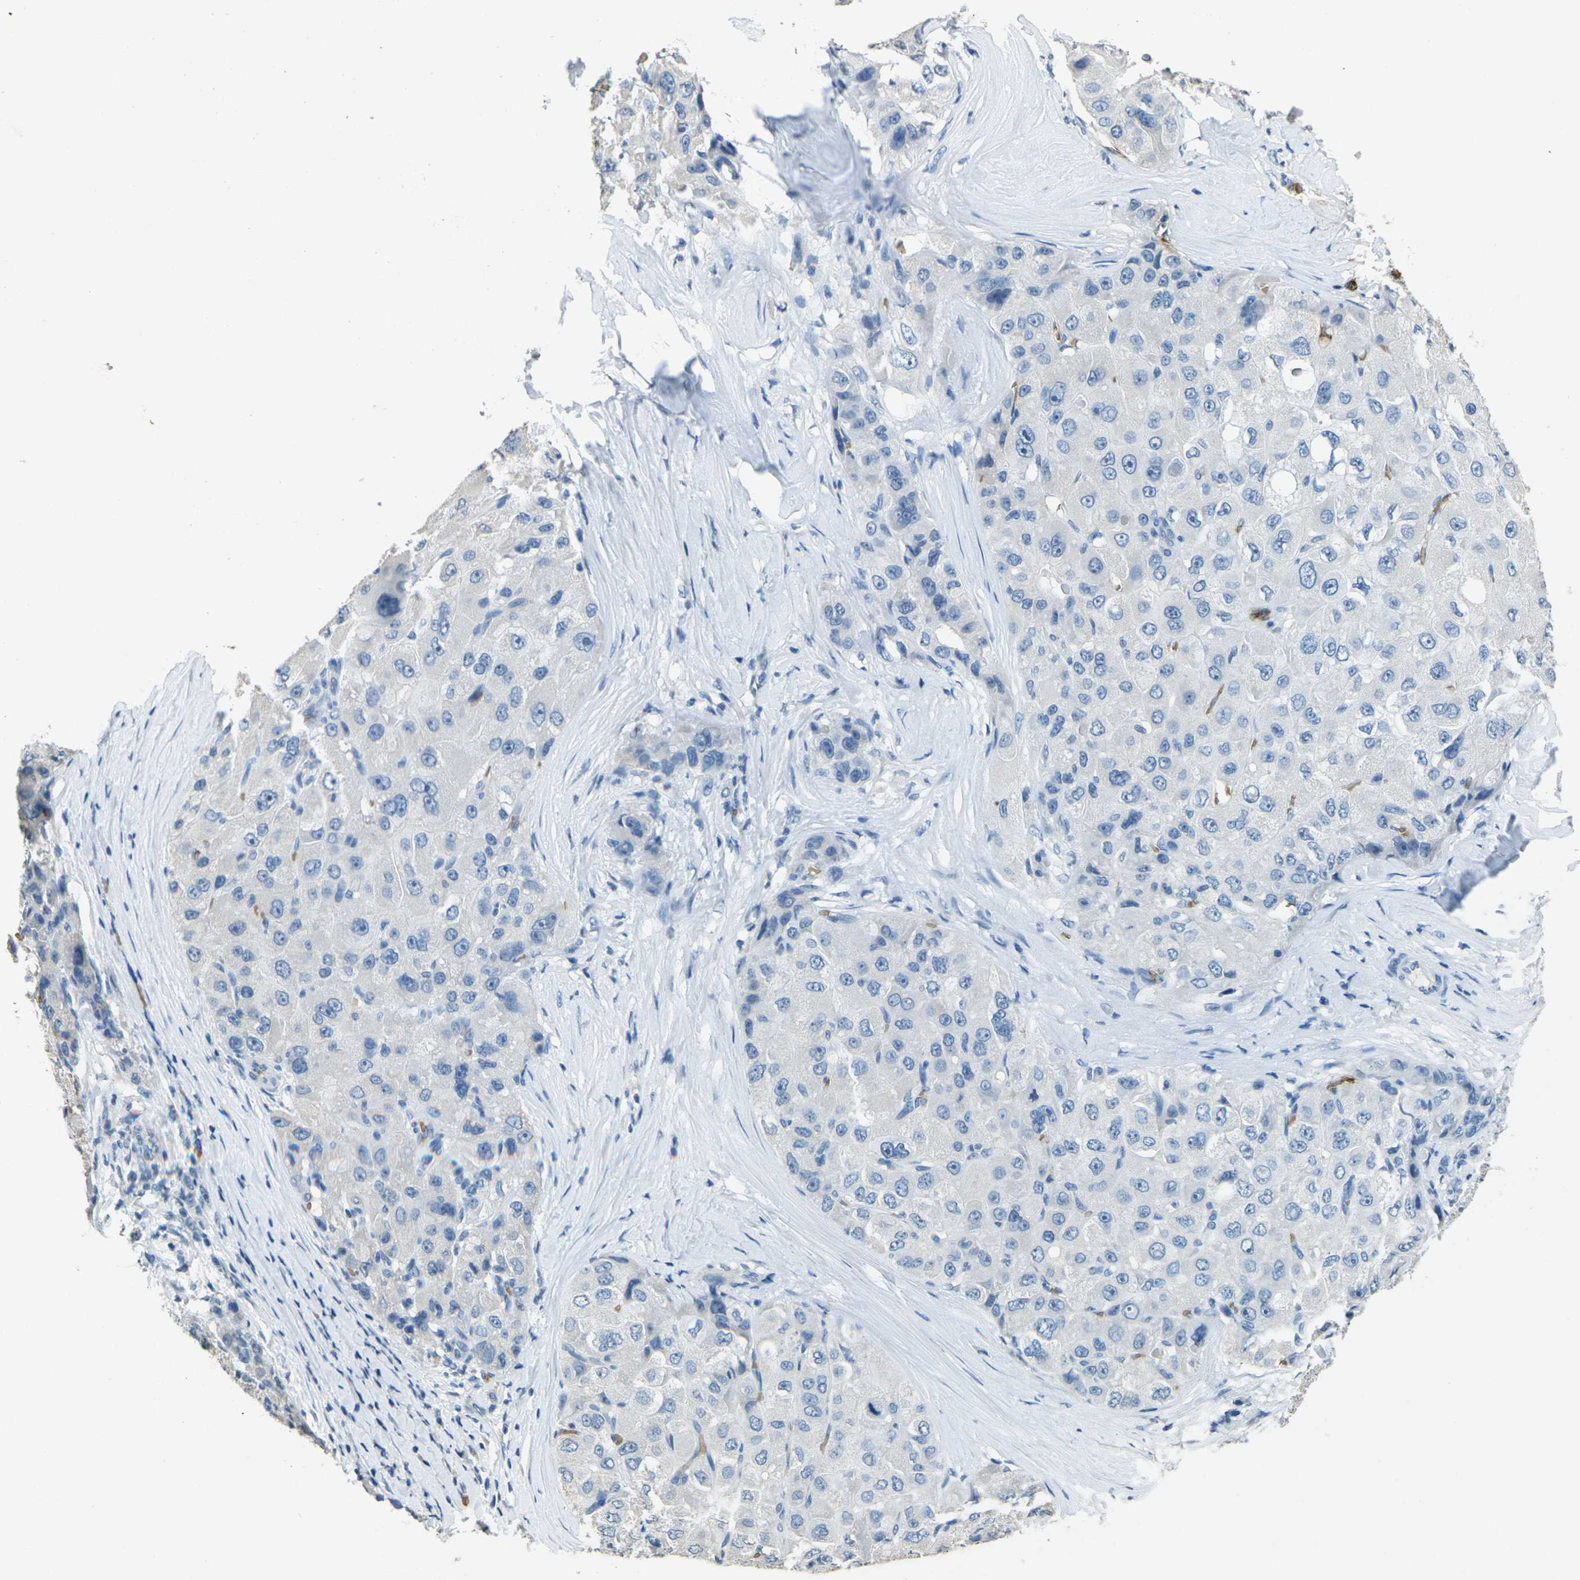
{"staining": {"intensity": "negative", "quantity": "none", "location": "none"}, "tissue": "liver cancer", "cell_type": "Tumor cells", "image_type": "cancer", "snomed": [{"axis": "morphology", "description": "Carcinoma, Hepatocellular, NOS"}, {"axis": "topography", "description": "Liver"}], "caption": "The immunohistochemistry (IHC) micrograph has no significant expression in tumor cells of liver cancer tissue.", "gene": "HBB", "patient": {"sex": "male", "age": 80}}